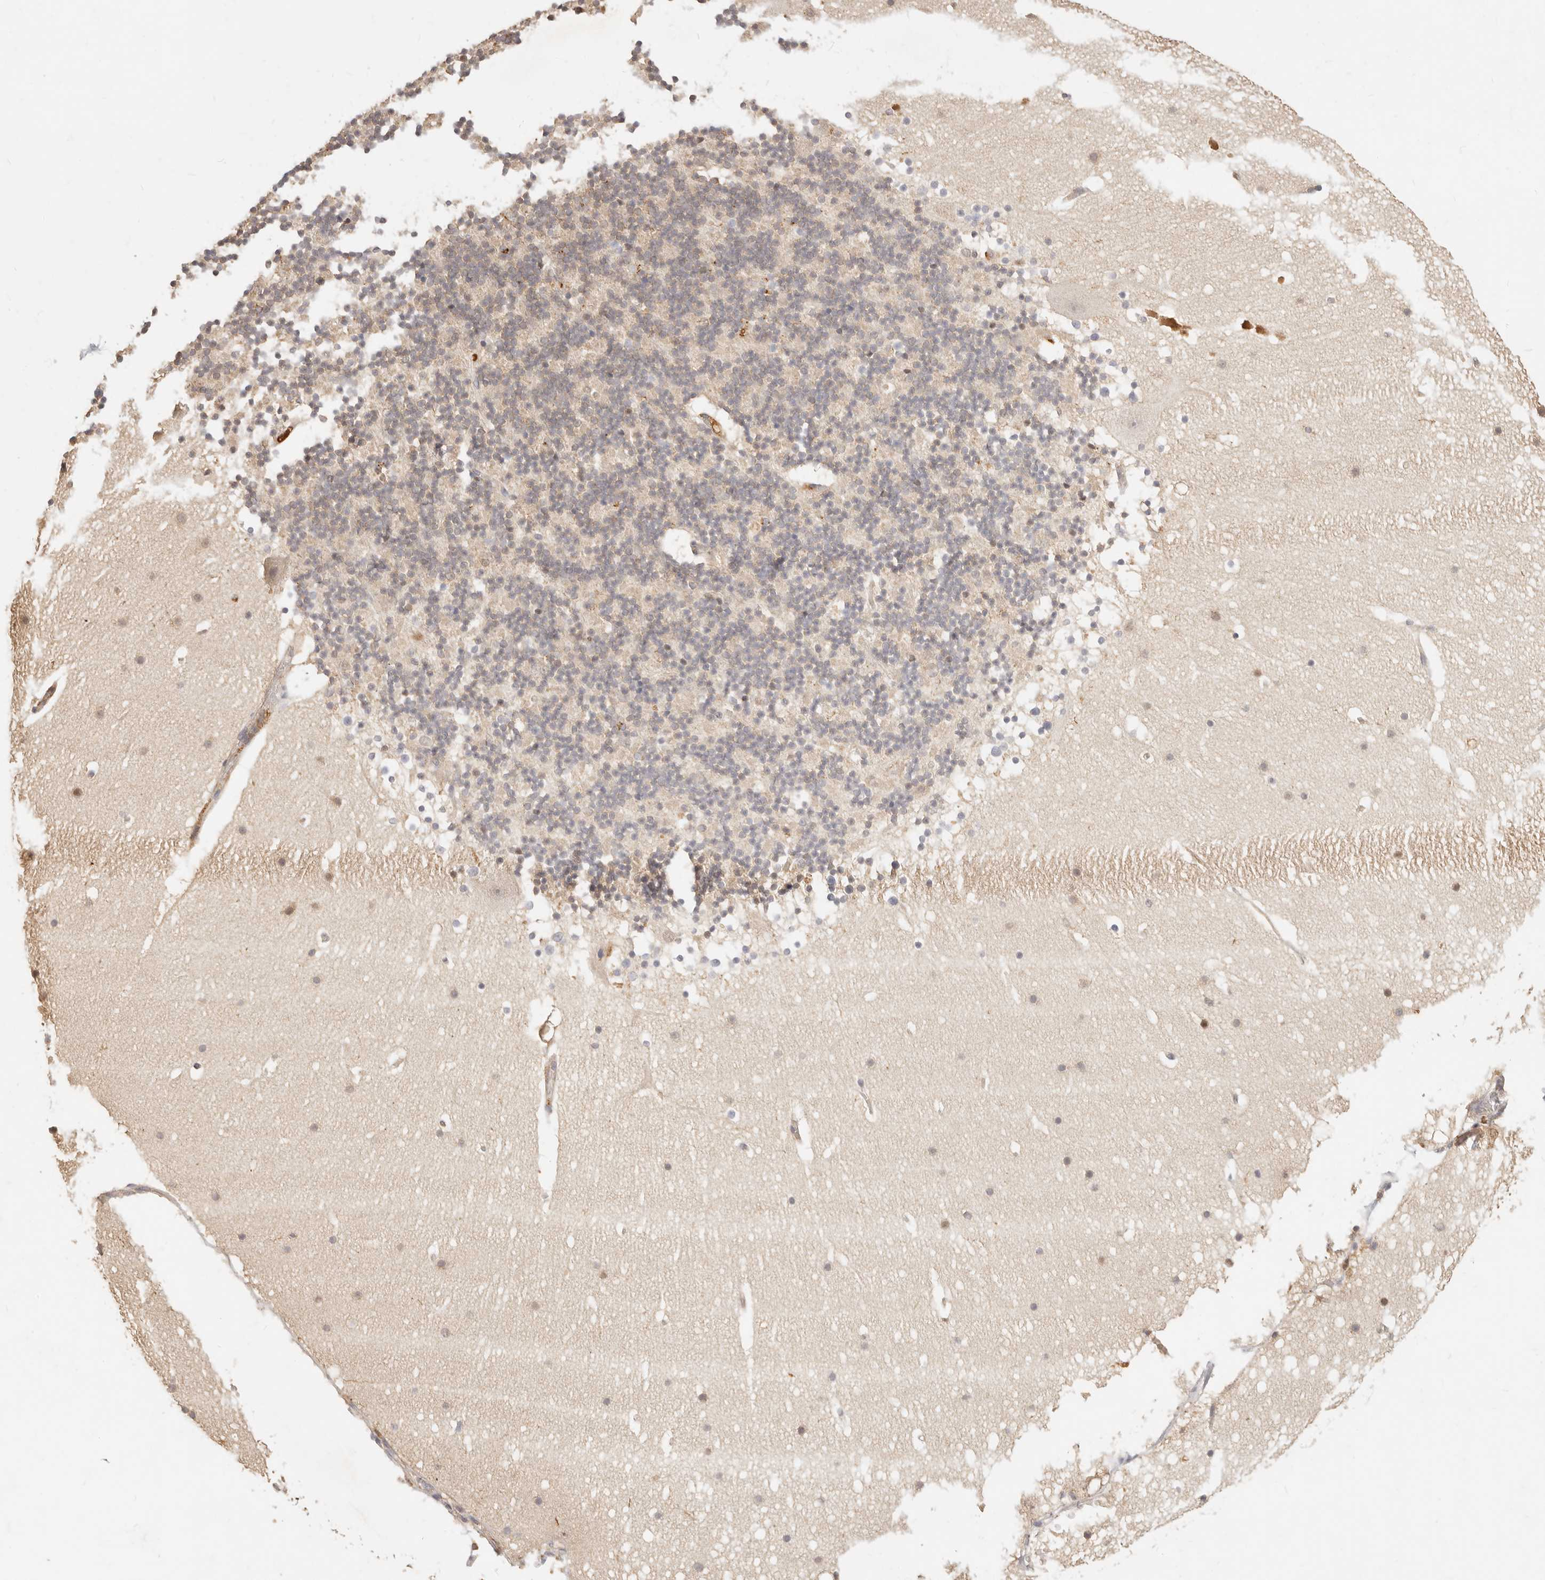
{"staining": {"intensity": "weak", "quantity": "25%-75%", "location": "cytoplasmic/membranous"}, "tissue": "cerebellum", "cell_type": "Cells in granular layer", "image_type": "normal", "snomed": [{"axis": "morphology", "description": "Normal tissue, NOS"}, {"axis": "topography", "description": "Cerebellum"}], "caption": "IHC (DAB) staining of normal human cerebellum demonstrates weak cytoplasmic/membranous protein expression in approximately 25%-75% of cells in granular layer. IHC stains the protein in brown and the nuclei are stained blue.", "gene": "TMTC2", "patient": {"sex": "male", "age": 57}}